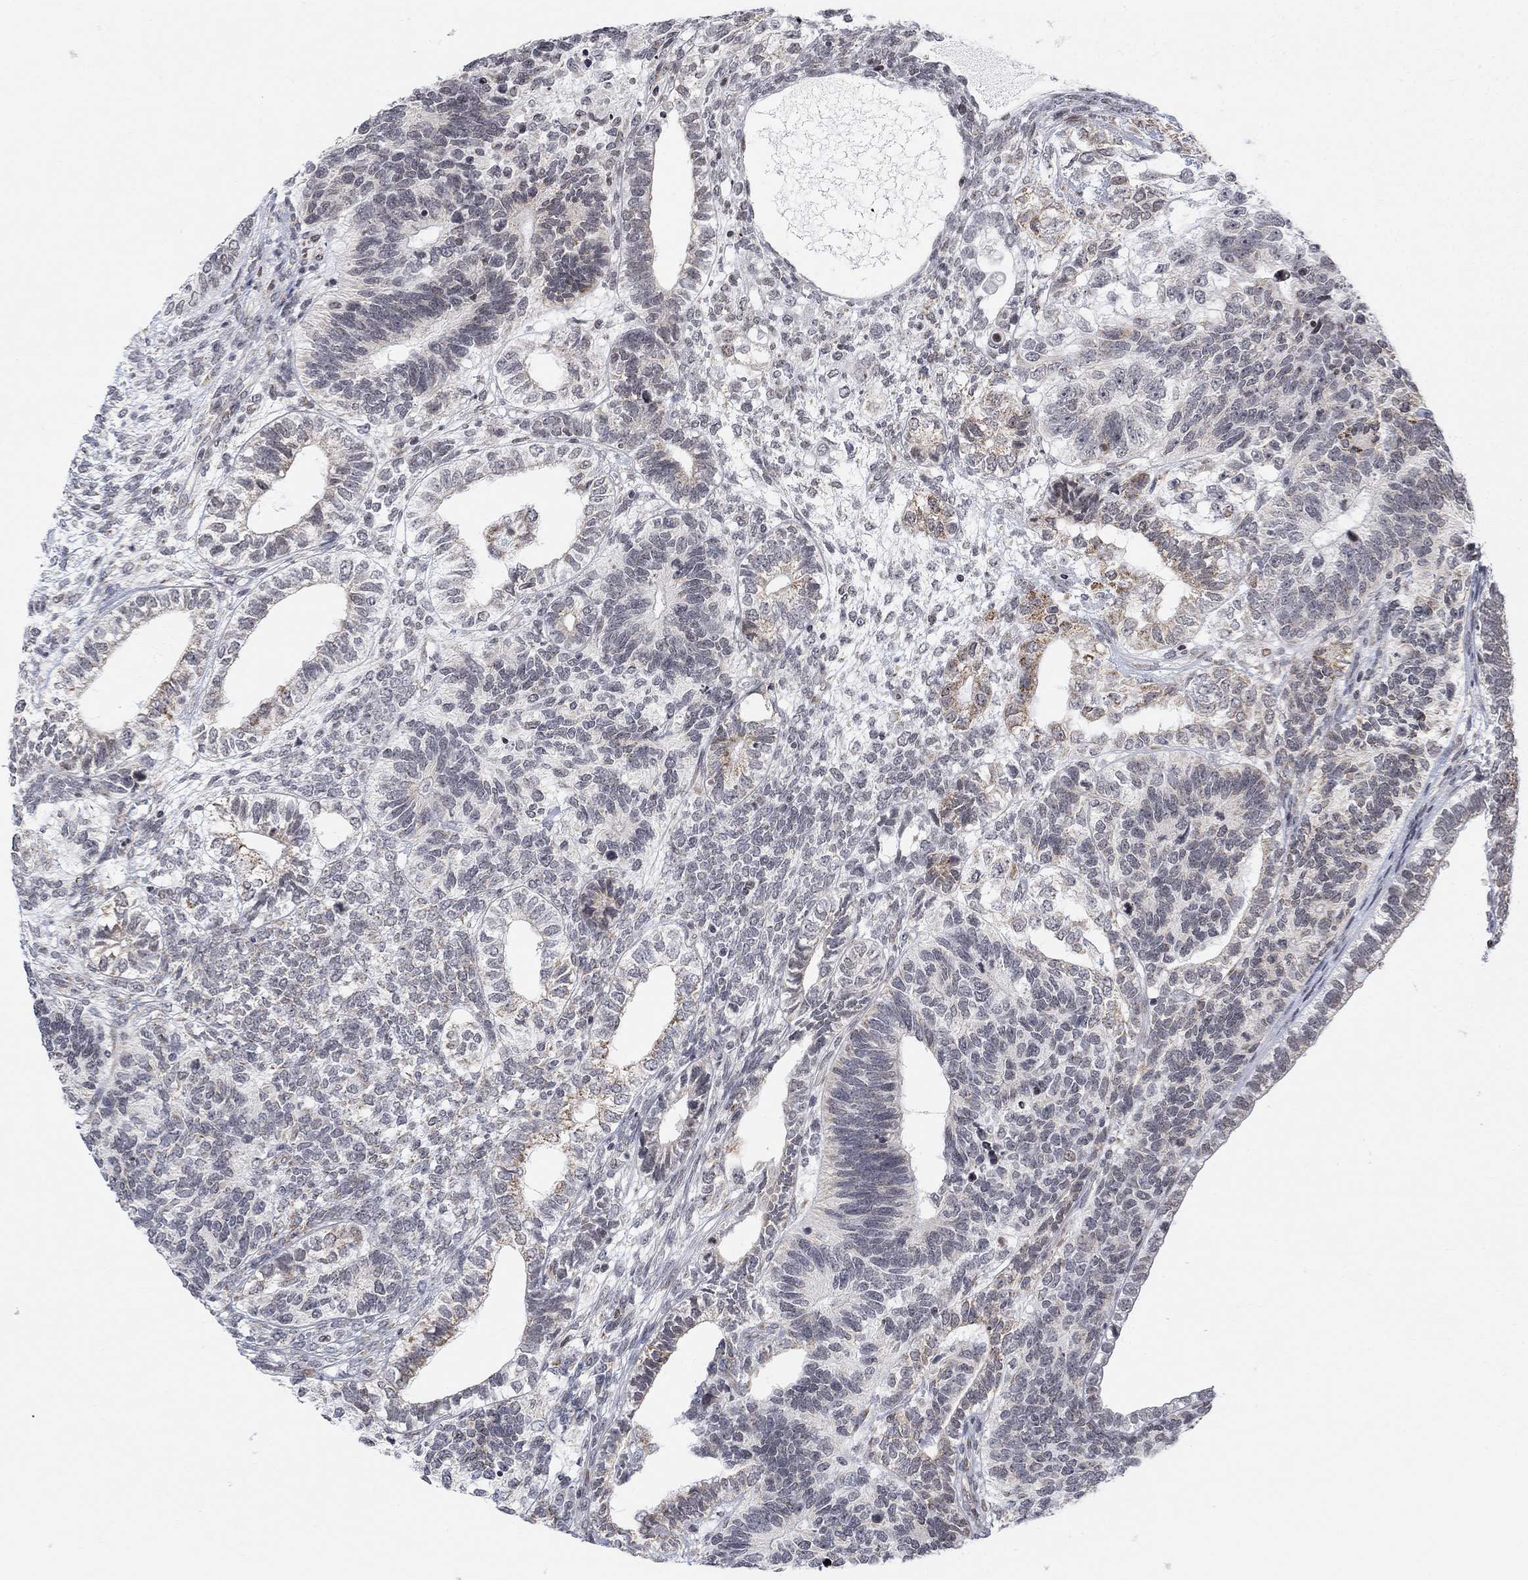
{"staining": {"intensity": "moderate", "quantity": "<25%", "location": "cytoplasmic/membranous"}, "tissue": "testis cancer", "cell_type": "Tumor cells", "image_type": "cancer", "snomed": [{"axis": "morphology", "description": "Seminoma, NOS"}, {"axis": "morphology", "description": "Carcinoma, Embryonal, NOS"}, {"axis": "topography", "description": "Testis"}], "caption": "Protein staining demonstrates moderate cytoplasmic/membranous expression in approximately <25% of tumor cells in seminoma (testis).", "gene": "ABHD14A", "patient": {"sex": "male", "age": 41}}